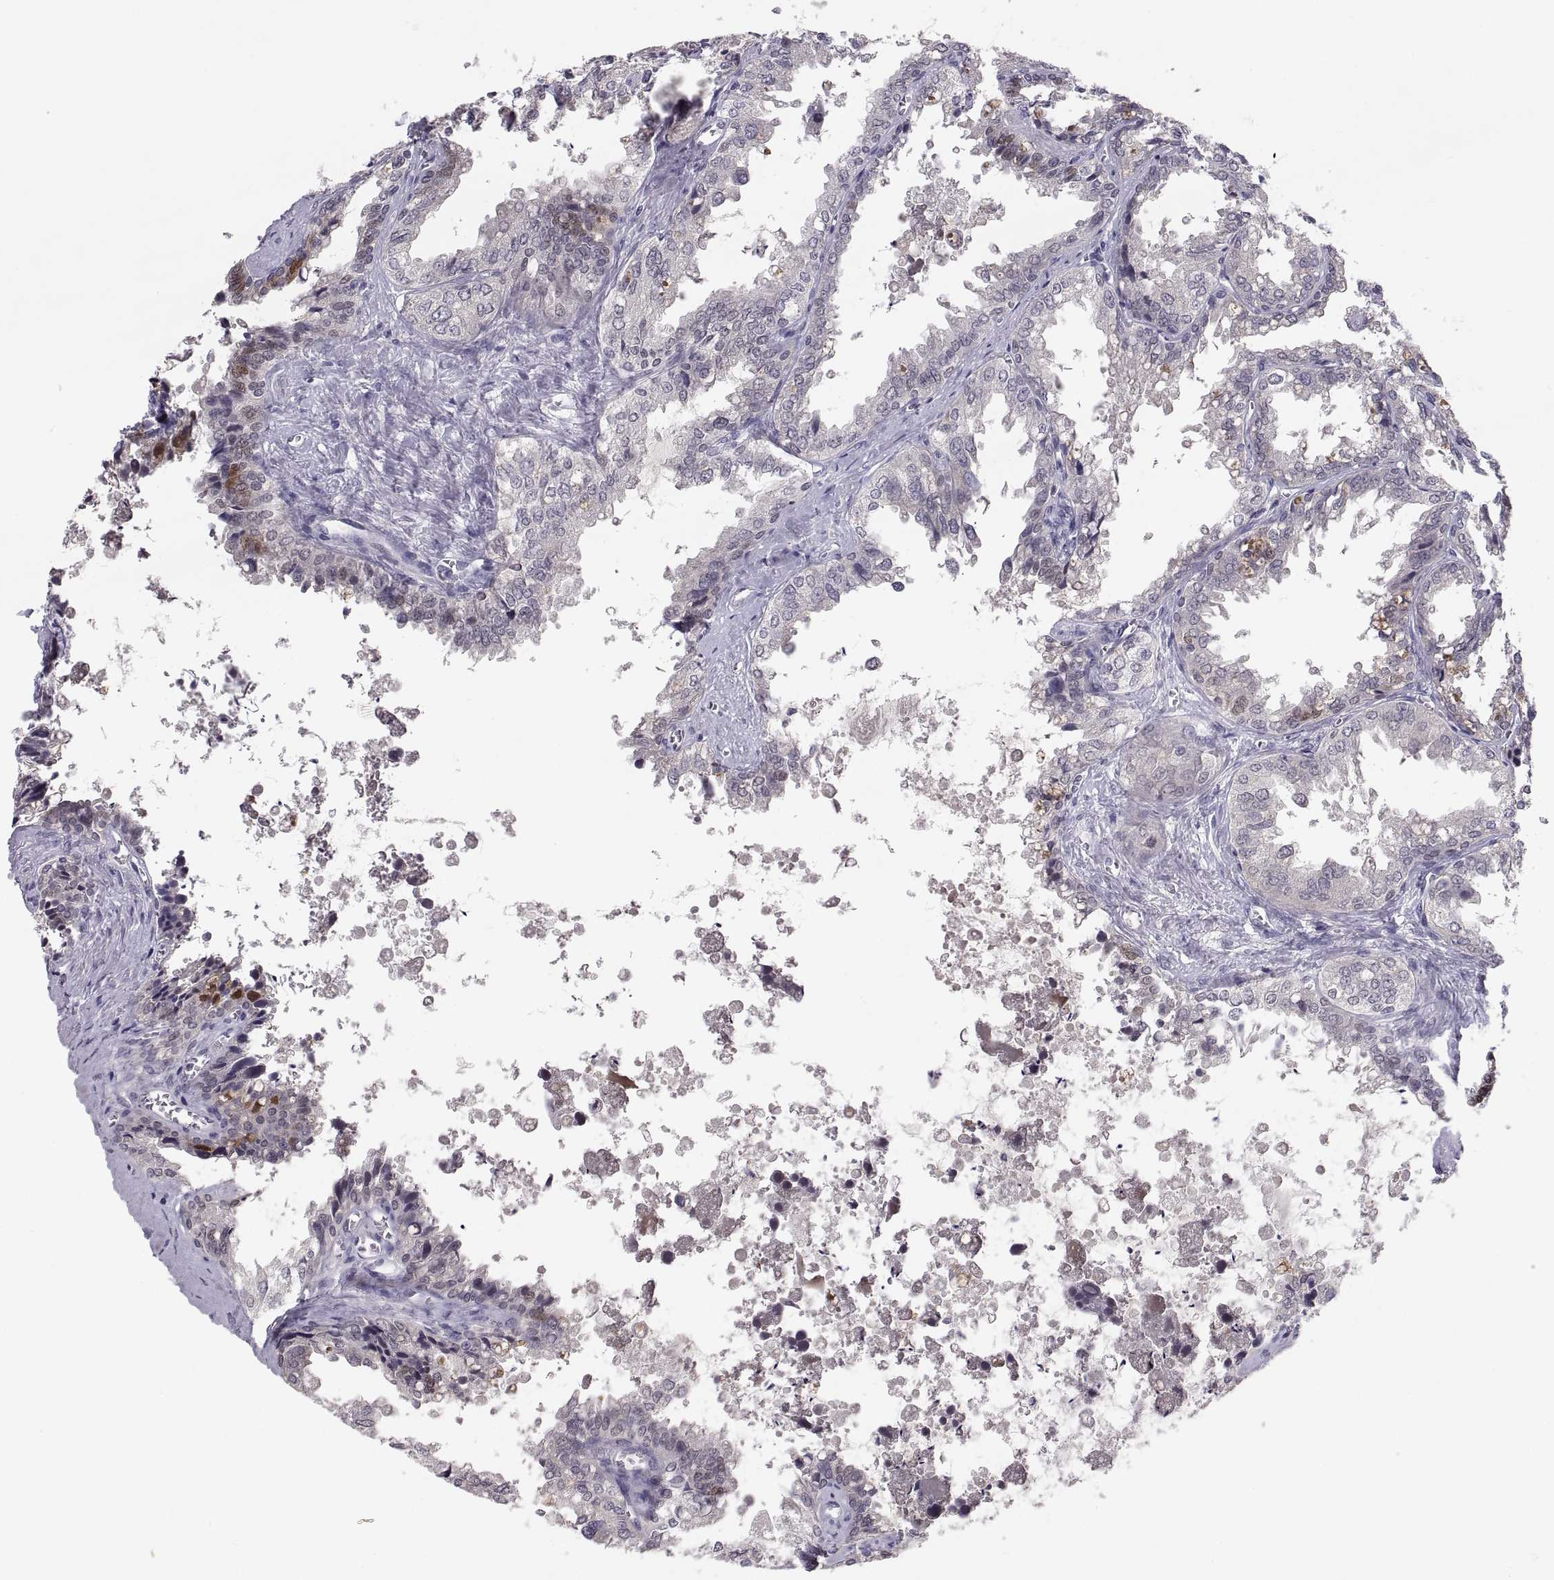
{"staining": {"intensity": "weak", "quantity": "<25%", "location": "nuclear"}, "tissue": "seminal vesicle", "cell_type": "Glandular cells", "image_type": "normal", "snomed": [{"axis": "morphology", "description": "Normal tissue, NOS"}, {"axis": "topography", "description": "Seminal veicle"}], "caption": "Immunohistochemistry (IHC) image of normal seminal vesicle stained for a protein (brown), which displays no positivity in glandular cells. (Stains: DAB IHC with hematoxylin counter stain, Microscopy: brightfield microscopy at high magnification).", "gene": "PAX2", "patient": {"sex": "male", "age": 67}}